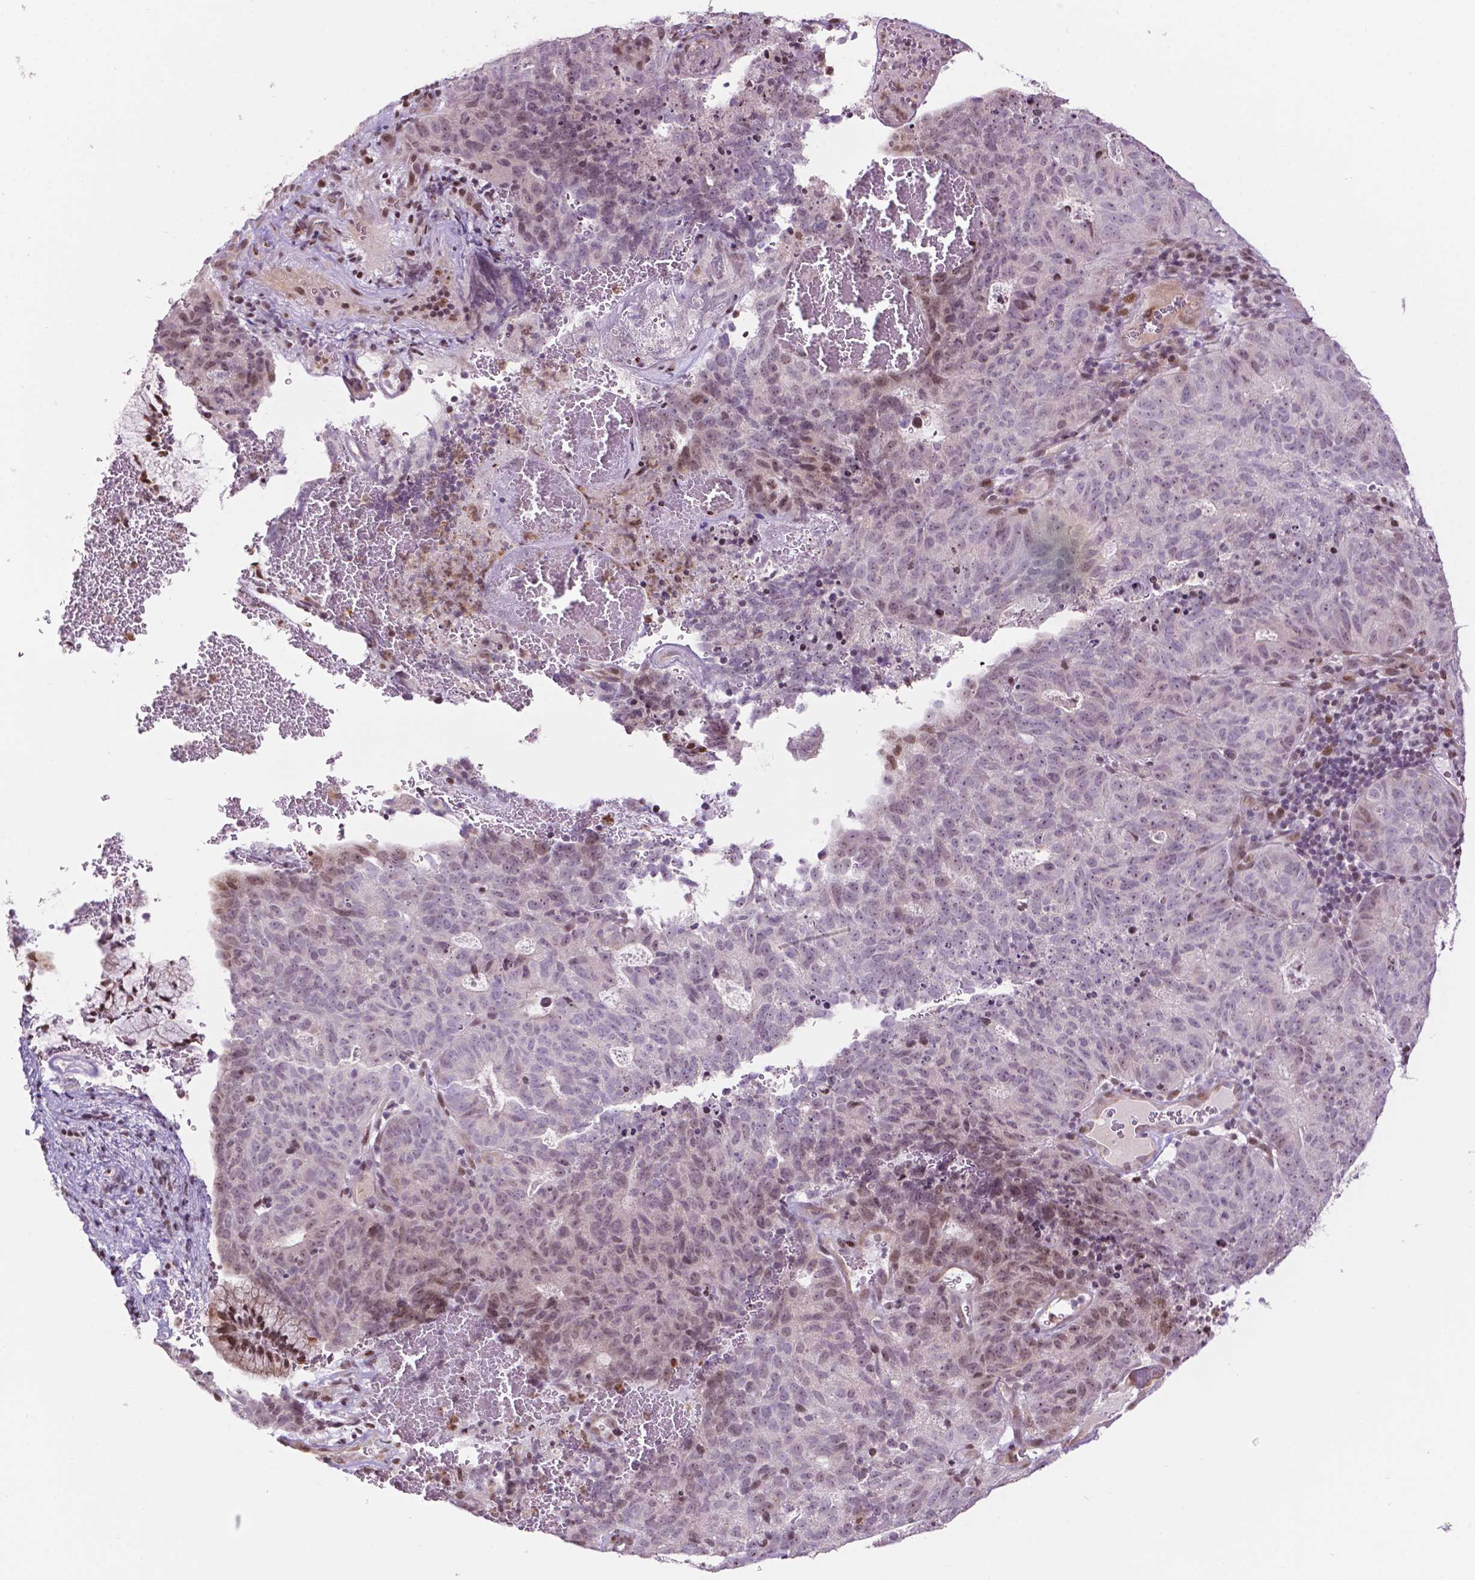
{"staining": {"intensity": "weak", "quantity": "<25%", "location": "nuclear"}, "tissue": "cervical cancer", "cell_type": "Tumor cells", "image_type": "cancer", "snomed": [{"axis": "morphology", "description": "Adenocarcinoma, NOS"}, {"axis": "topography", "description": "Cervix"}], "caption": "Photomicrograph shows no protein expression in tumor cells of cervical cancer (adenocarcinoma) tissue.", "gene": "PTPN18", "patient": {"sex": "female", "age": 38}}